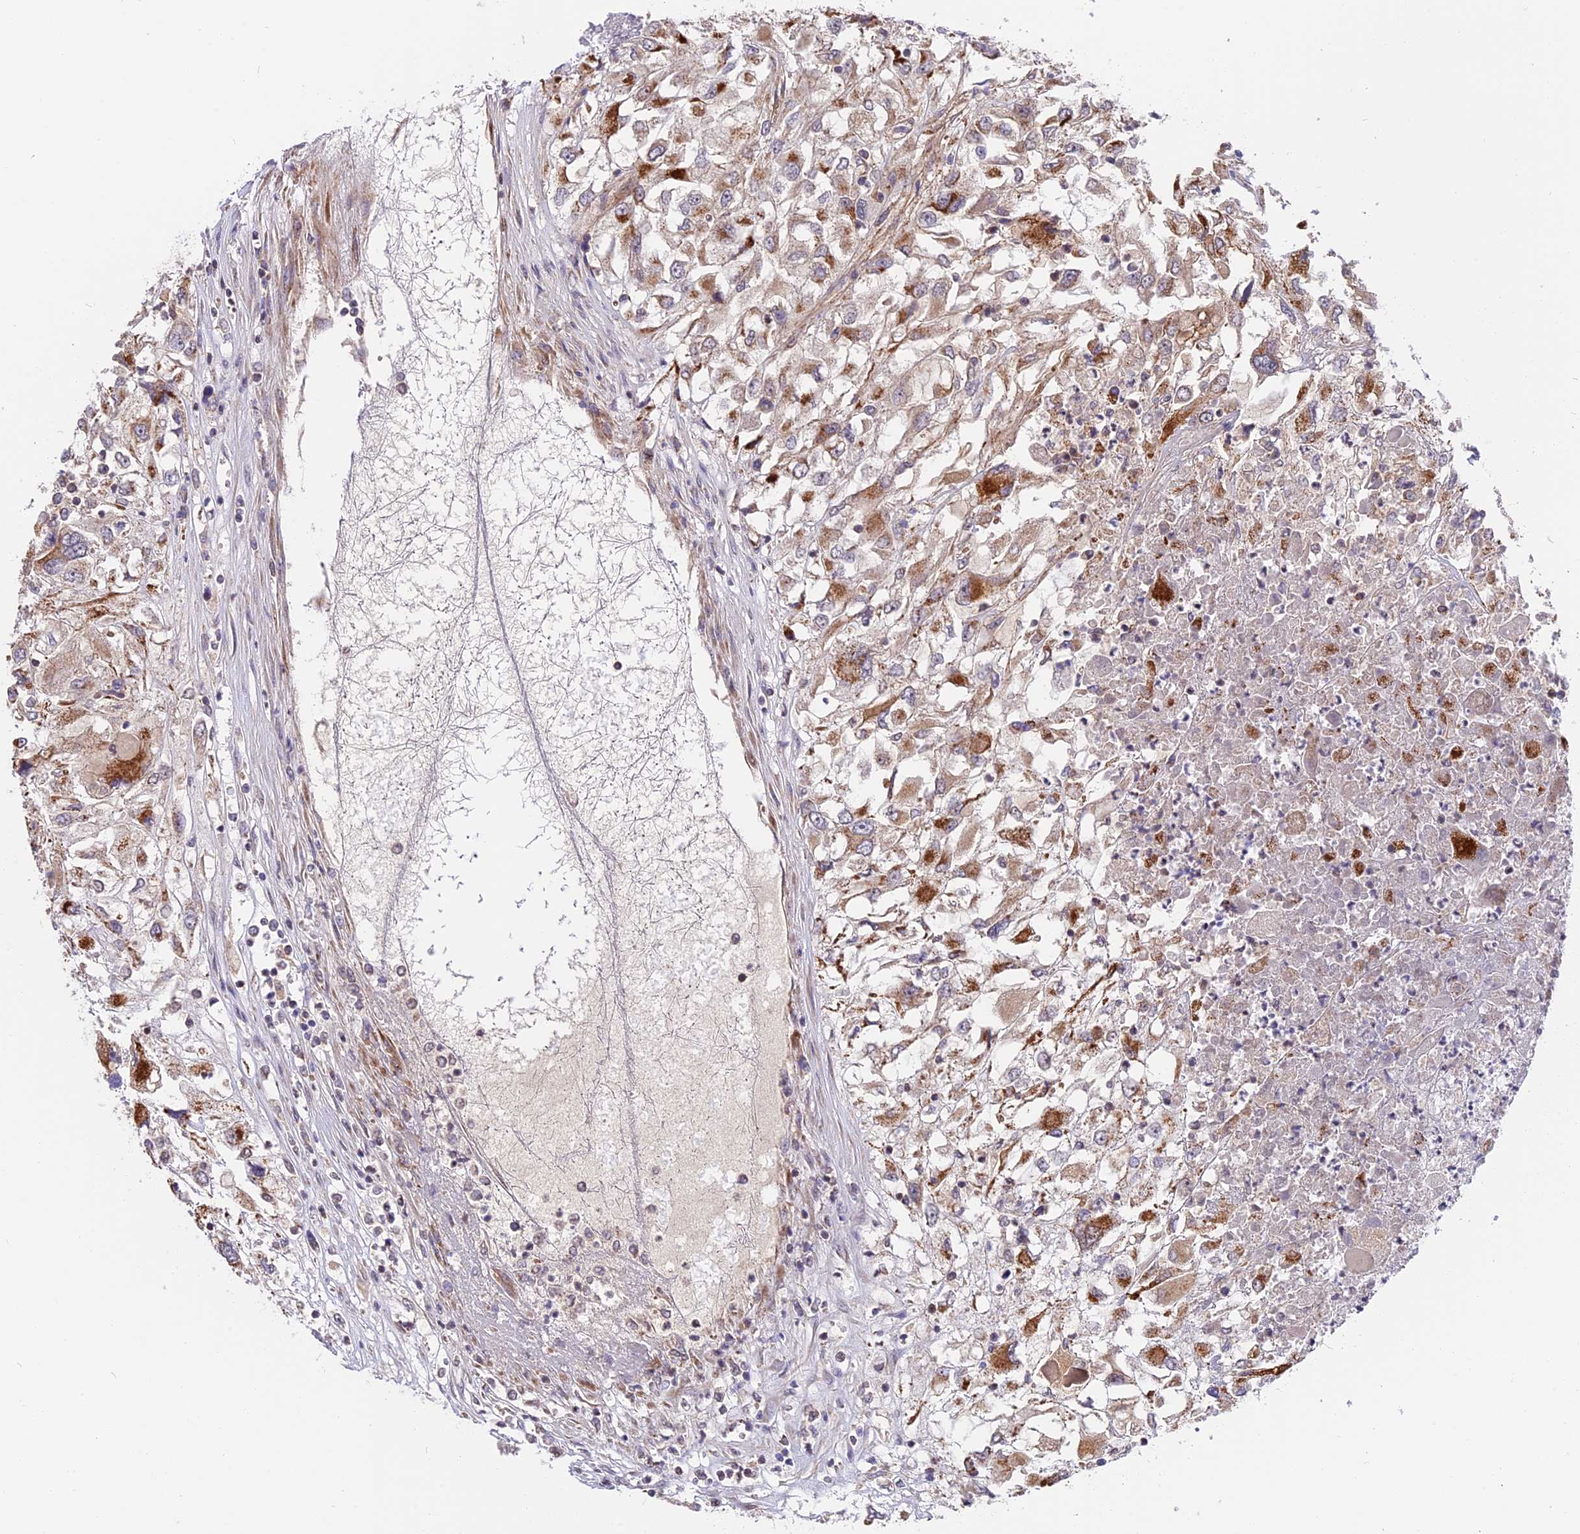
{"staining": {"intensity": "moderate", "quantity": "25%-75%", "location": "cytoplasmic/membranous"}, "tissue": "renal cancer", "cell_type": "Tumor cells", "image_type": "cancer", "snomed": [{"axis": "morphology", "description": "Adenocarcinoma, NOS"}, {"axis": "topography", "description": "Kidney"}], "caption": "A micrograph showing moderate cytoplasmic/membranous staining in approximately 25%-75% of tumor cells in renal cancer (adenocarcinoma), as visualized by brown immunohistochemical staining.", "gene": "RERGL", "patient": {"sex": "female", "age": 52}}